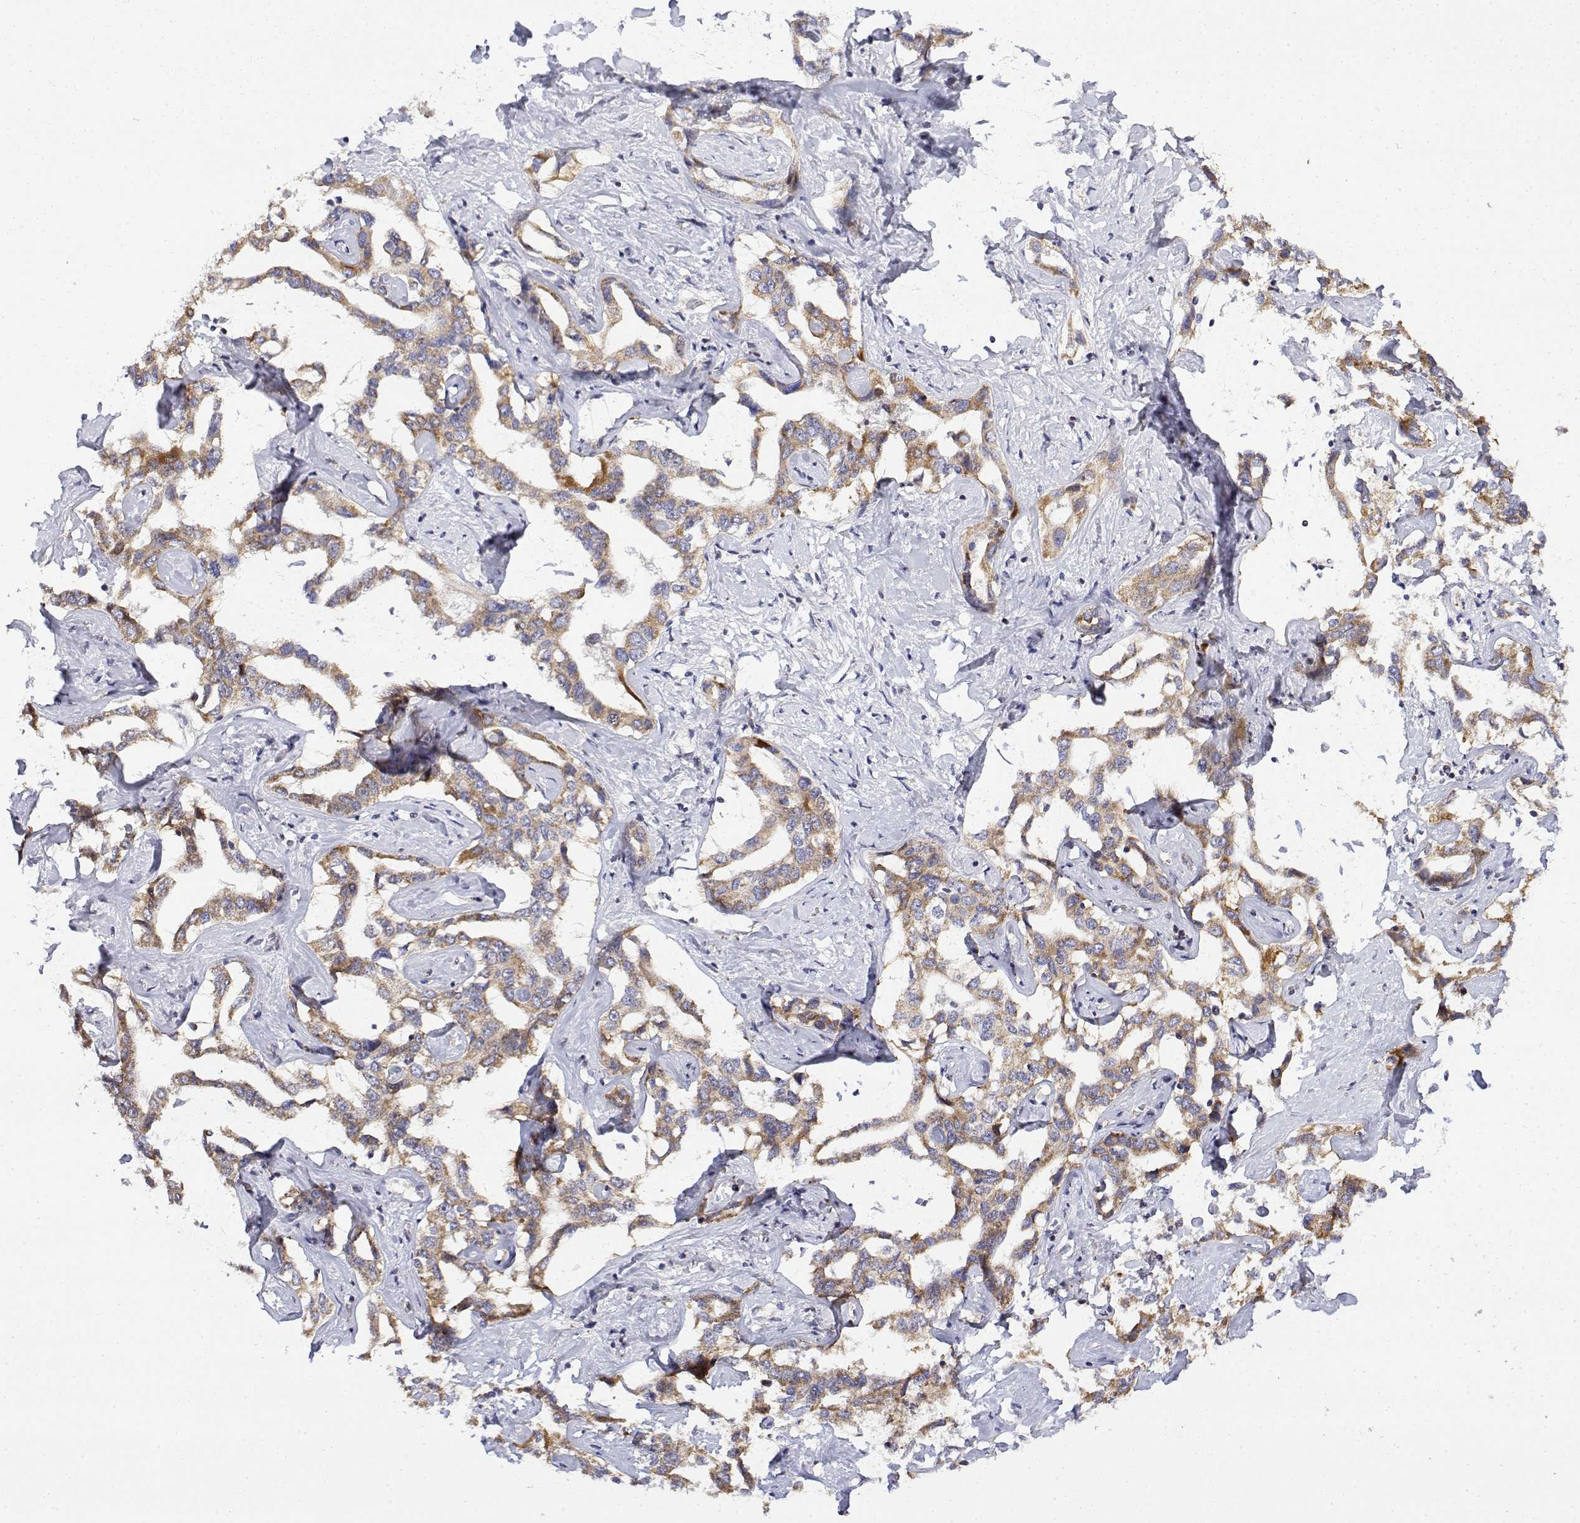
{"staining": {"intensity": "moderate", "quantity": ">75%", "location": "cytoplasmic/membranous"}, "tissue": "liver cancer", "cell_type": "Tumor cells", "image_type": "cancer", "snomed": [{"axis": "morphology", "description": "Cholangiocarcinoma"}, {"axis": "topography", "description": "Liver"}], "caption": "IHC (DAB) staining of human liver cholangiocarcinoma exhibits moderate cytoplasmic/membranous protein staining in approximately >75% of tumor cells.", "gene": "GADD45GIP1", "patient": {"sex": "male", "age": 59}}